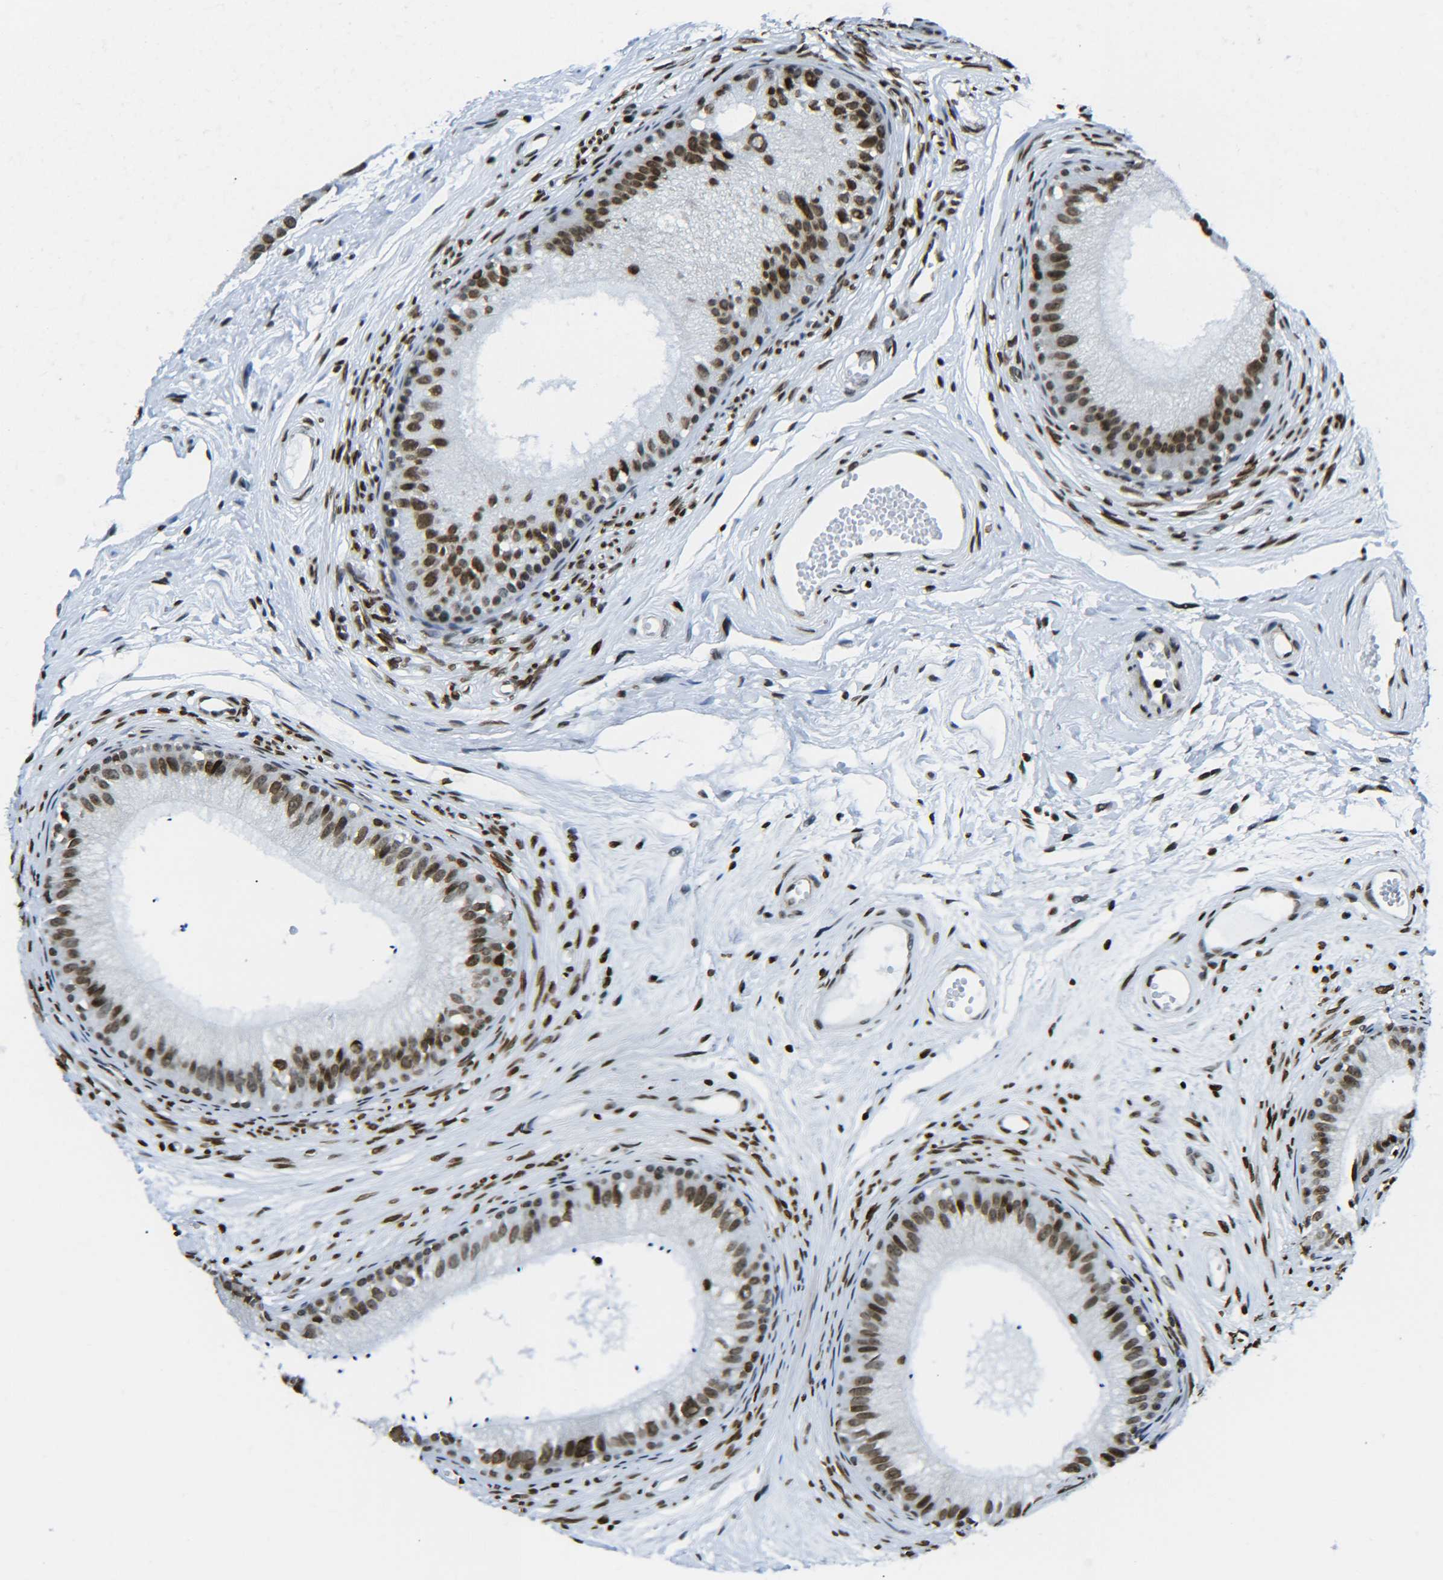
{"staining": {"intensity": "strong", "quantity": ">75%", "location": "nuclear"}, "tissue": "epididymis", "cell_type": "Glandular cells", "image_type": "normal", "snomed": [{"axis": "morphology", "description": "Normal tissue, NOS"}, {"axis": "topography", "description": "Epididymis"}], "caption": "IHC staining of unremarkable epididymis, which demonstrates high levels of strong nuclear positivity in about >75% of glandular cells indicating strong nuclear protein expression. The staining was performed using DAB (3,3'-diaminobenzidine) (brown) for protein detection and nuclei were counterstained in hematoxylin (blue).", "gene": "H2AX", "patient": {"sex": "male", "age": 56}}